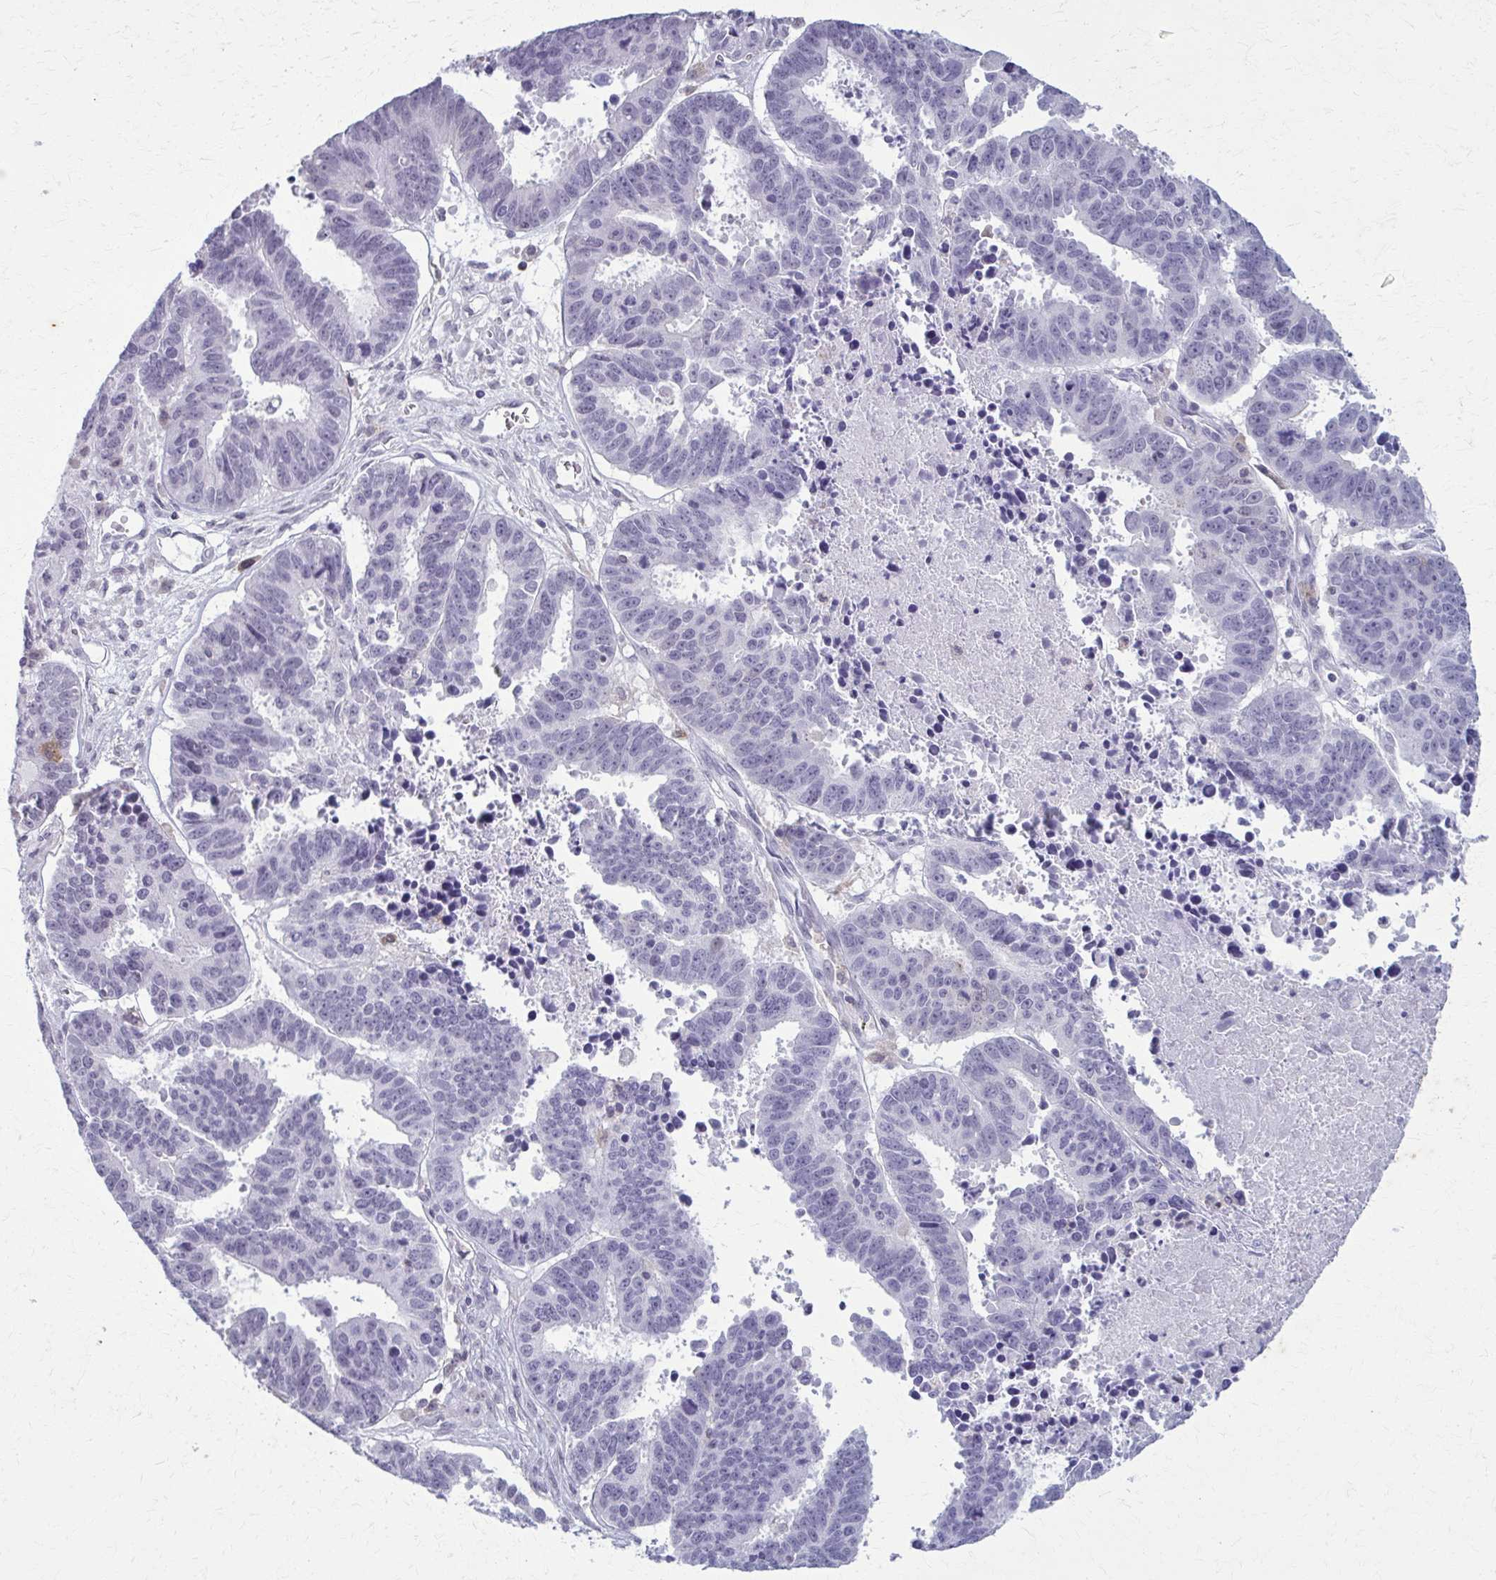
{"staining": {"intensity": "negative", "quantity": "none", "location": "none"}, "tissue": "ovarian cancer", "cell_type": "Tumor cells", "image_type": "cancer", "snomed": [{"axis": "morphology", "description": "Carcinoma, endometroid"}, {"axis": "morphology", "description": "Cystadenocarcinoma, serous, NOS"}, {"axis": "topography", "description": "Ovary"}], "caption": "DAB immunohistochemical staining of human ovarian cancer exhibits no significant expression in tumor cells.", "gene": "CARD9", "patient": {"sex": "female", "age": 45}}